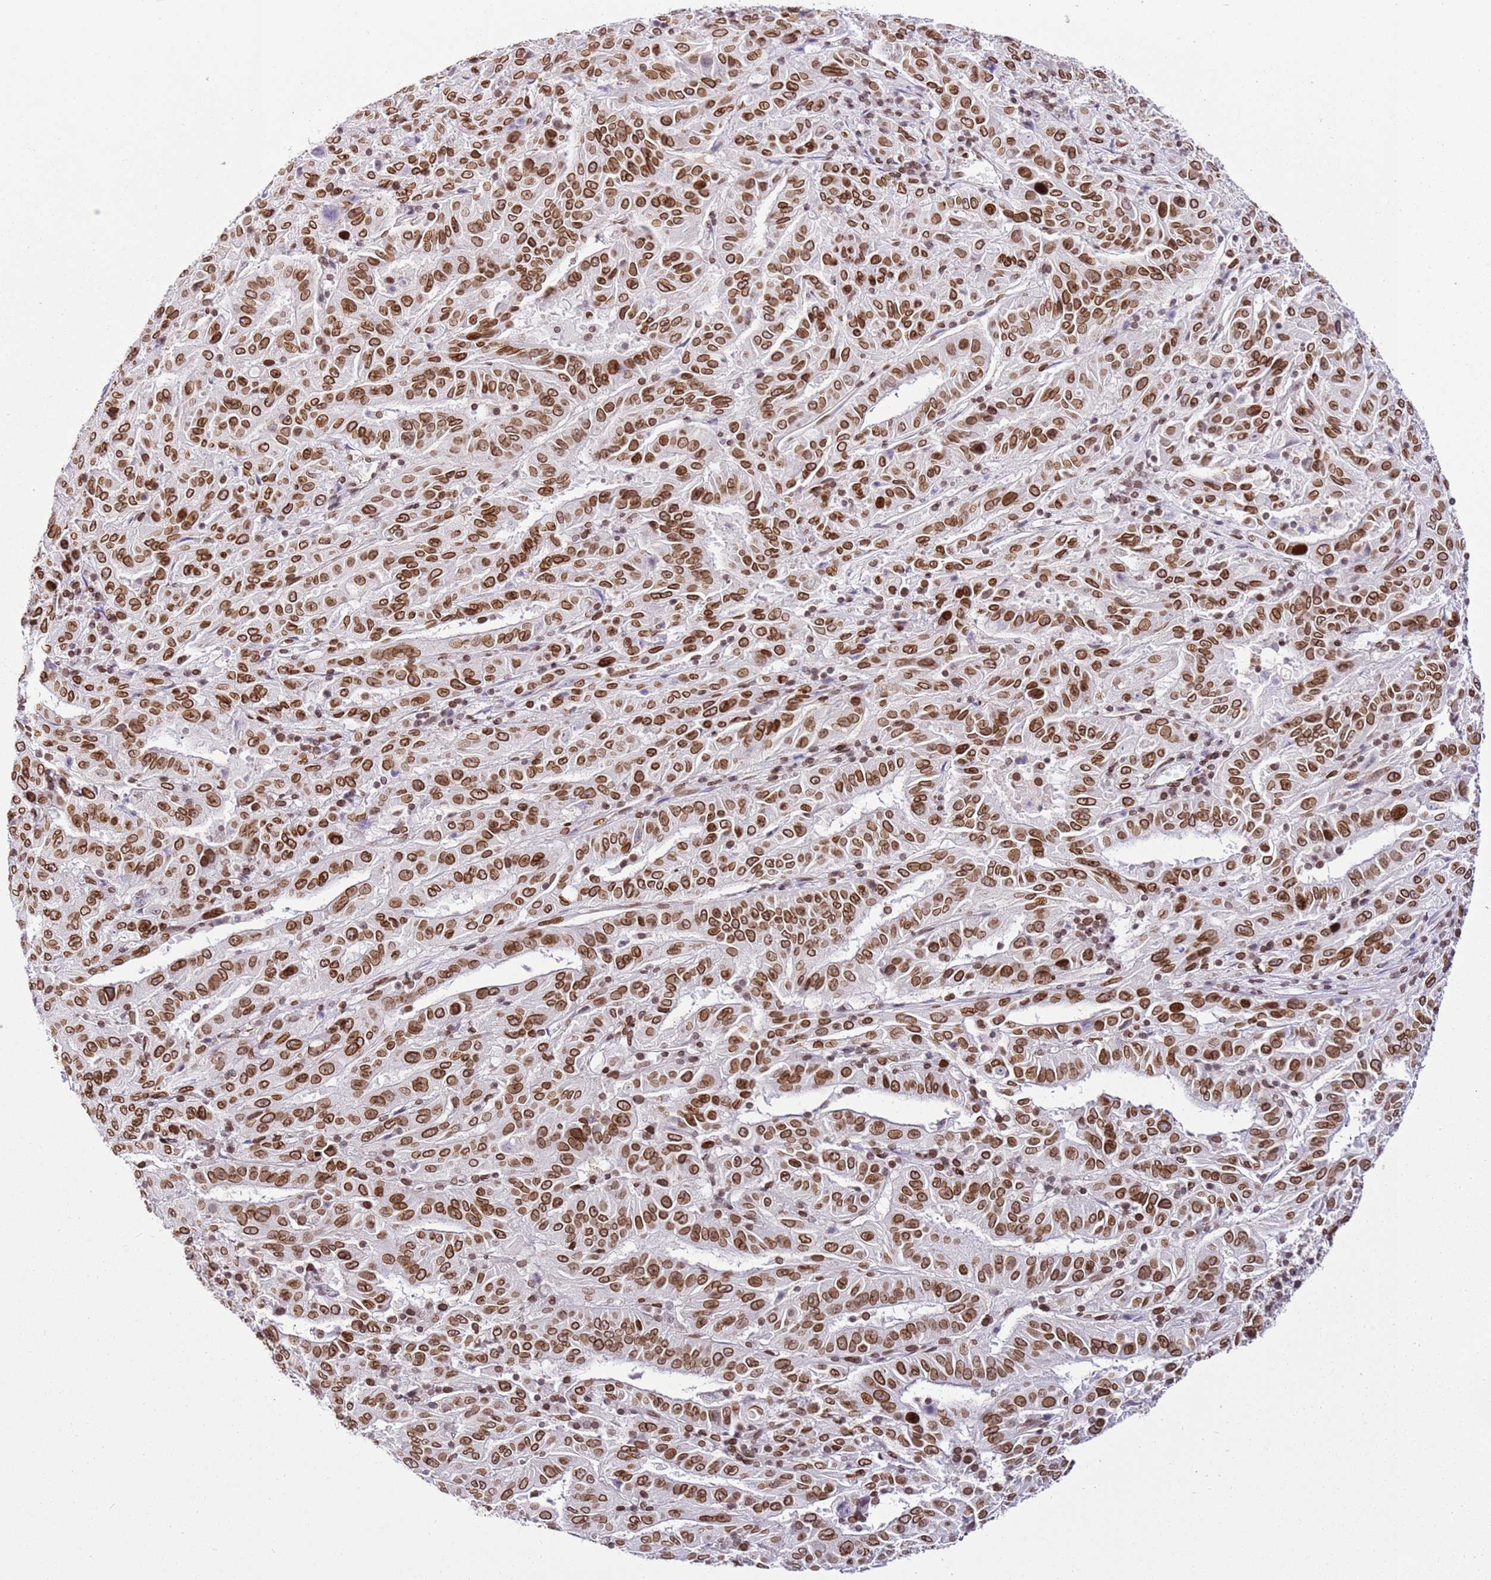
{"staining": {"intensity": "strong", "quantity": ">75%", "location": "cytoplasmic/membranous,nuclear"}, "tissue": "pancreatic cancer", "cell_type": "Tumor cells", "image_type": "cancer", "snomed": [{"axis": "morphology", "description": "Adenocarcinoma, NOS"}, {"axis": "topography", "description": "Pancreas"}], "caption": "The photomicrograph displays a brown stain indicating the presence of a protein in the cytoplasmic/membranous and nuclear of tumor cells in pancreatic cancer (adenocarcinoma).", "gene": "POU6F1", "patient": {"sex": "male", "age": 63}}